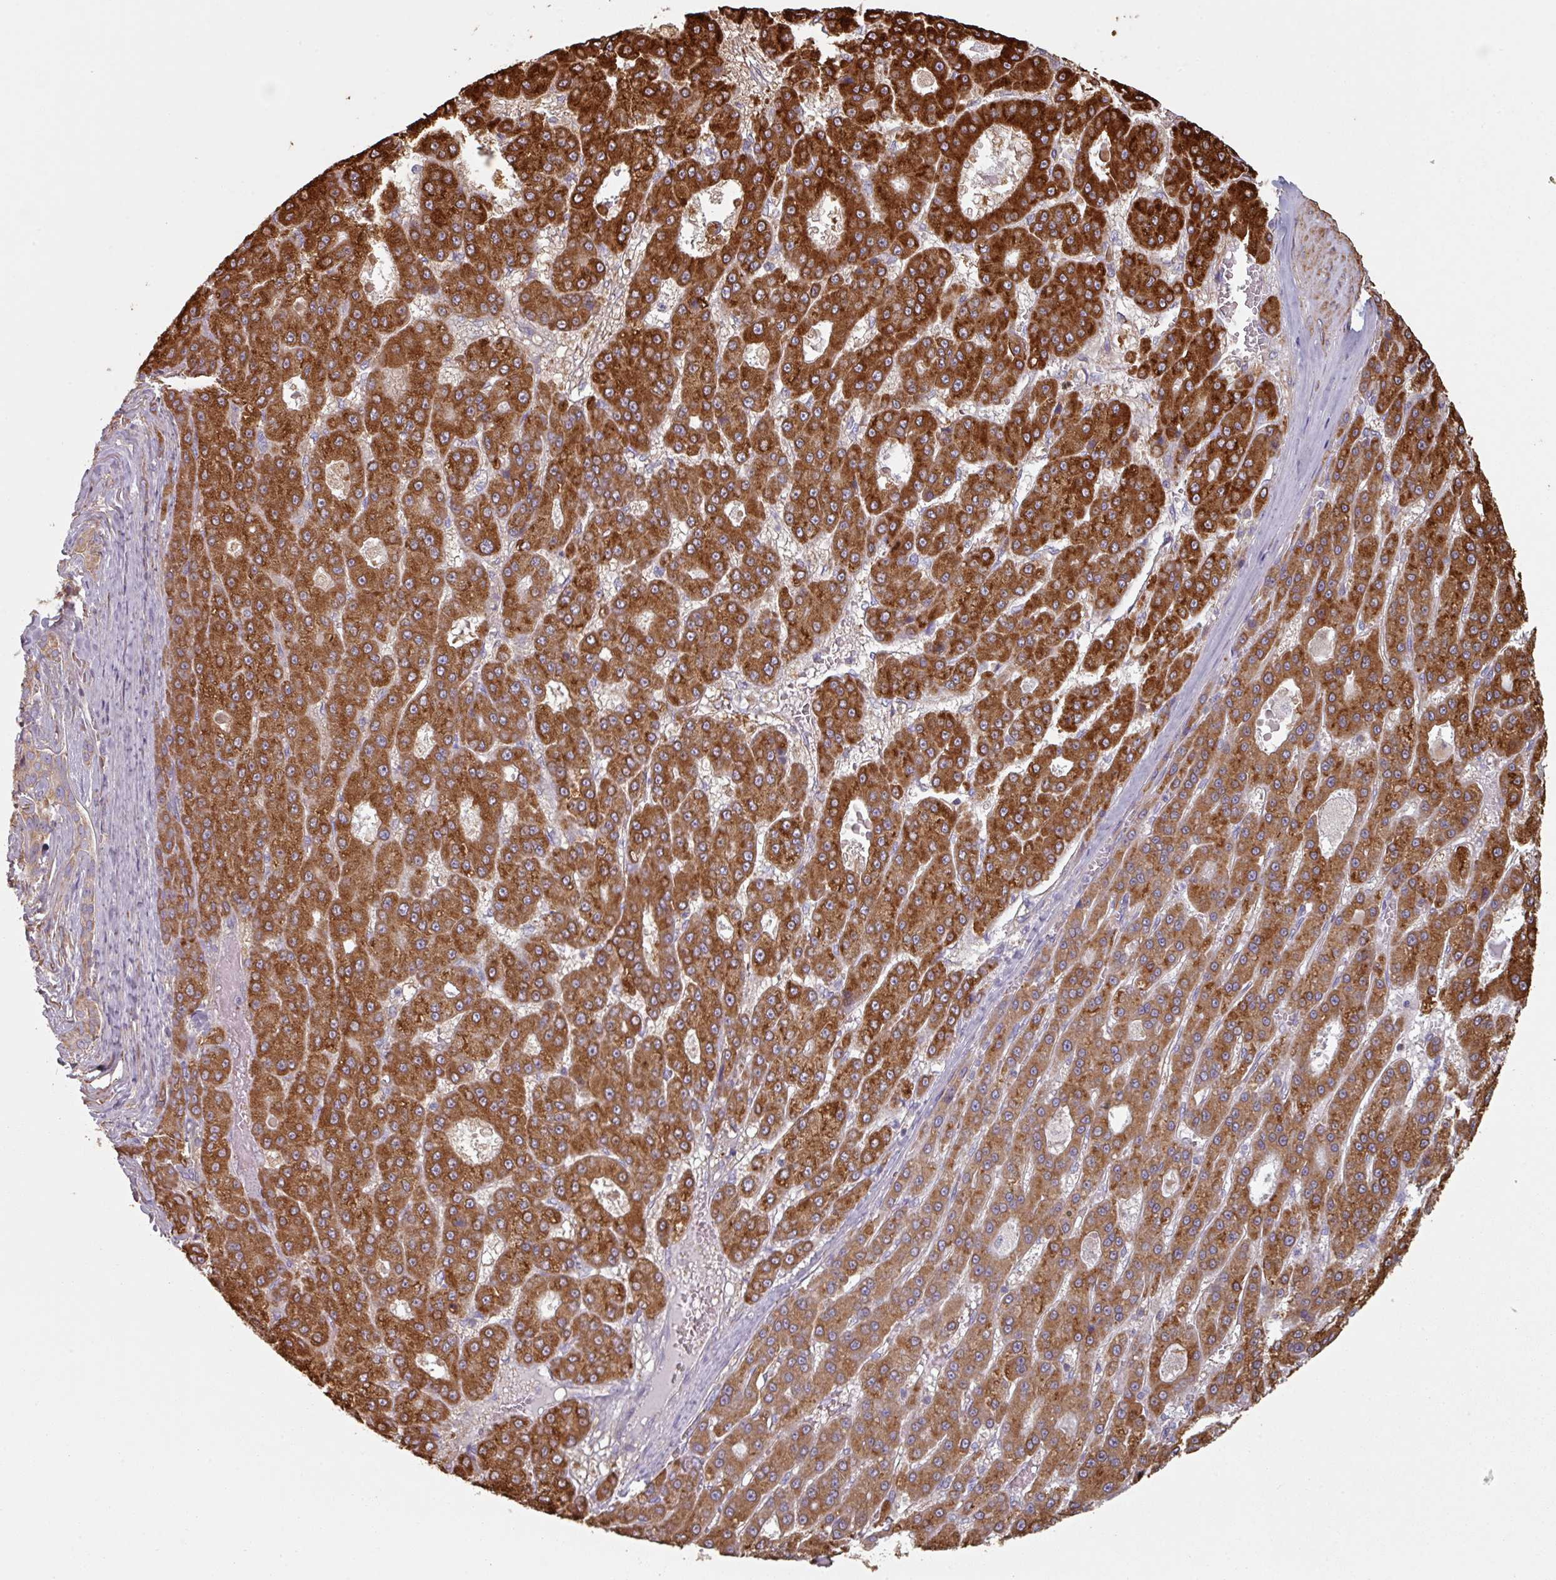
{"staining": {"intensity": "strong", "quantity": ">75%", "location": "cytoplasmic/membranous"}, "tissue": "liver cancer", "cell_type": "Tumor cells", "image_type": "cancer", "snomed": [{"axis": "morphology", "description": "Carcinoma, Hepatocellular, NOS"}, {"axis": "topography", "description": "Liver"}], "caption": "Immunohistochemical staining of human liver cancer exhibits high levels of strong cytoplasmic/membranous staining in approximately >75% of tumor cells.", "gene": "GSTA4", "patient": {"sex": "male", "age": 70}}